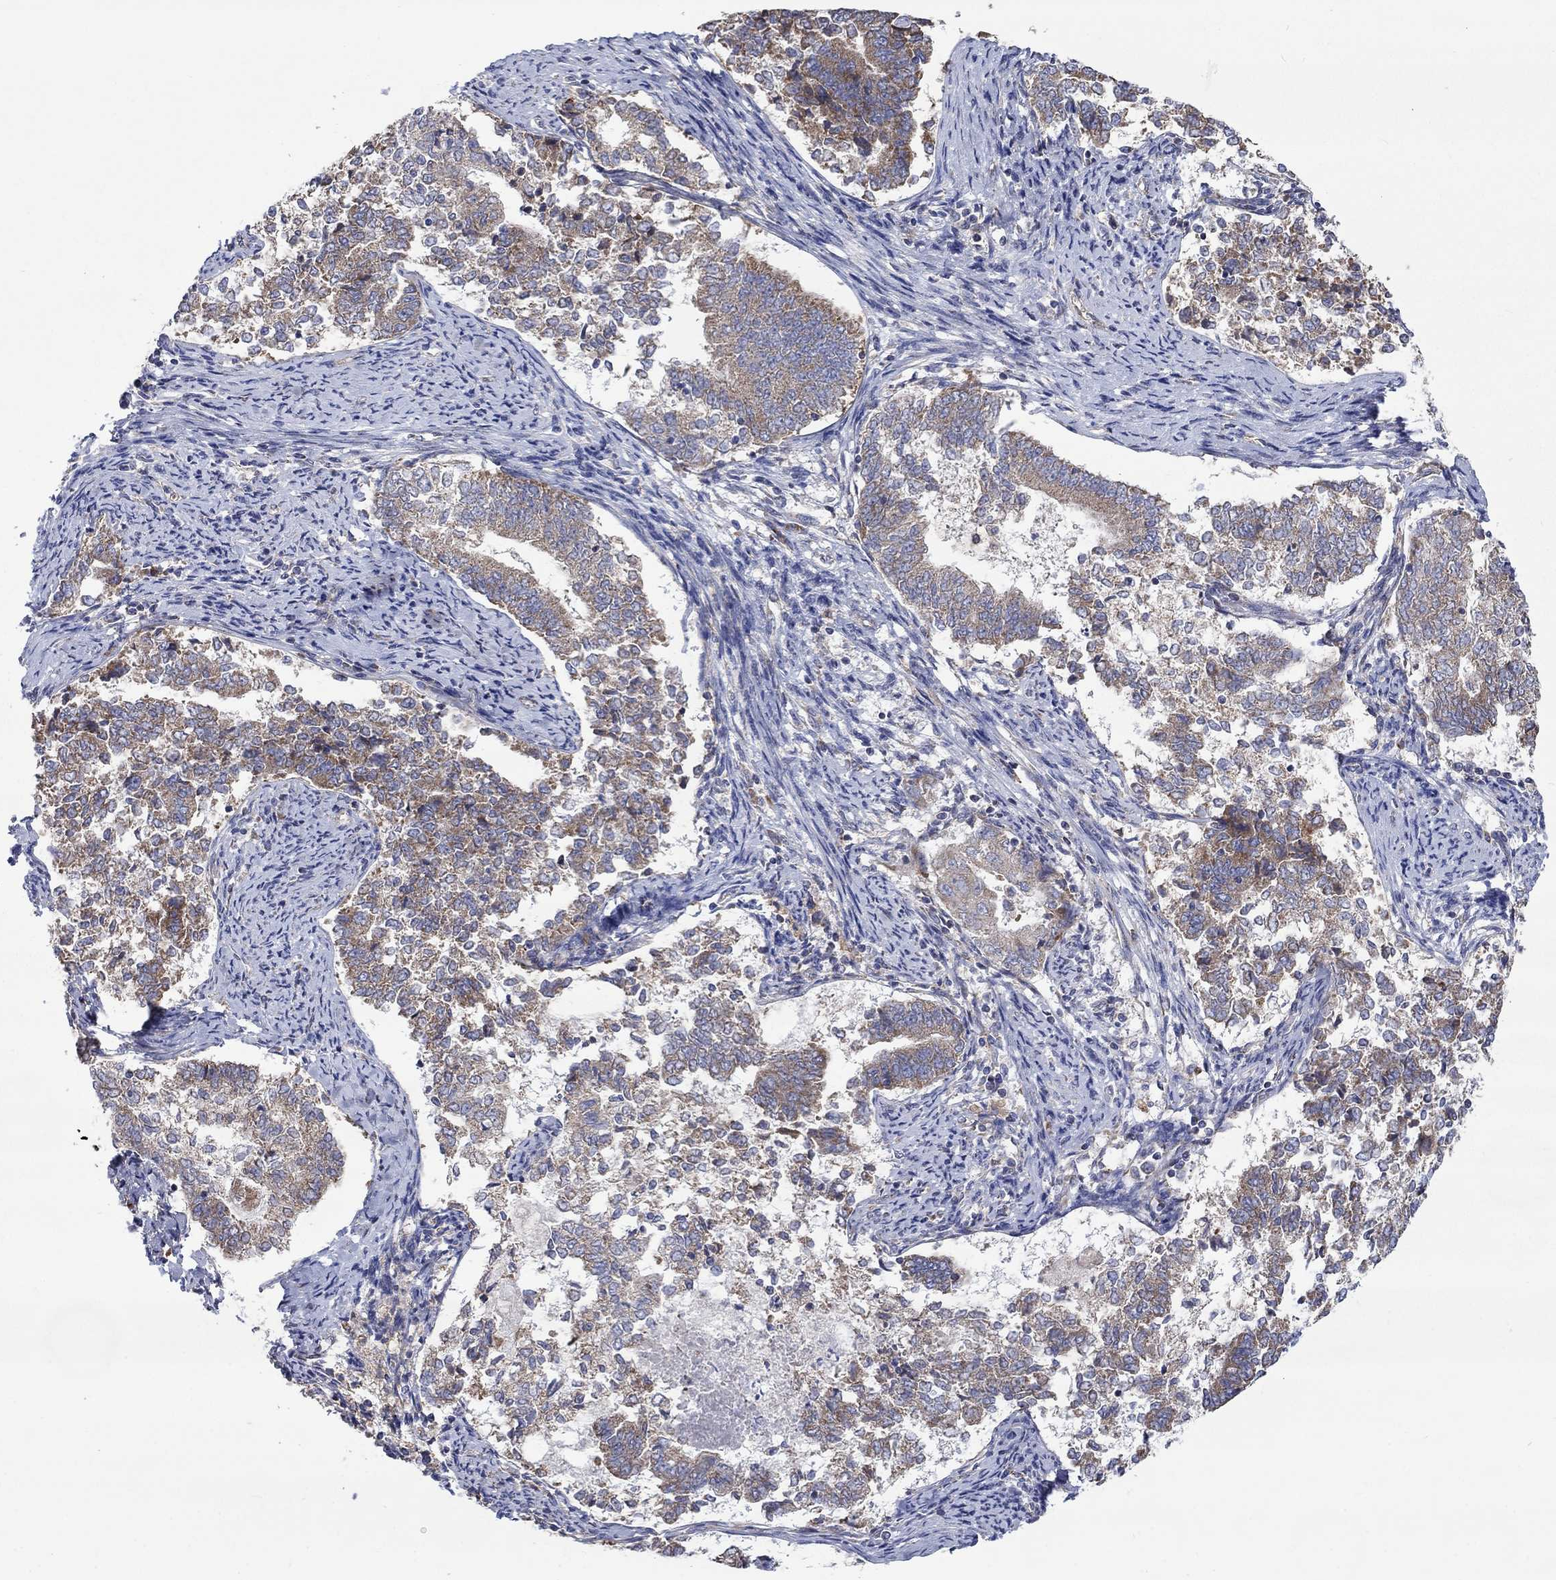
{"staining": {"intensity": "weak", "quantity": ">75%", "location": "cytoplasmic/membranous"}, "tissue": "endometrial cancer", "cell_type": "Tumor cells", "image_type": "cancer", "snomed": [{"axis": "morphology", "description": "Adenocarcinoma, NOS"}, {"axis": "topography", "description": "Endometrium"}], "caption": "Endometrial cancer (adenocarcinoma) was stained to show a protein in brown. There is low levels of weak cytoplasmic/membranous staining in about >75% of tumor cells.", "gene": "RPLP0", "patient": {"sex": "female", "age": 65}}